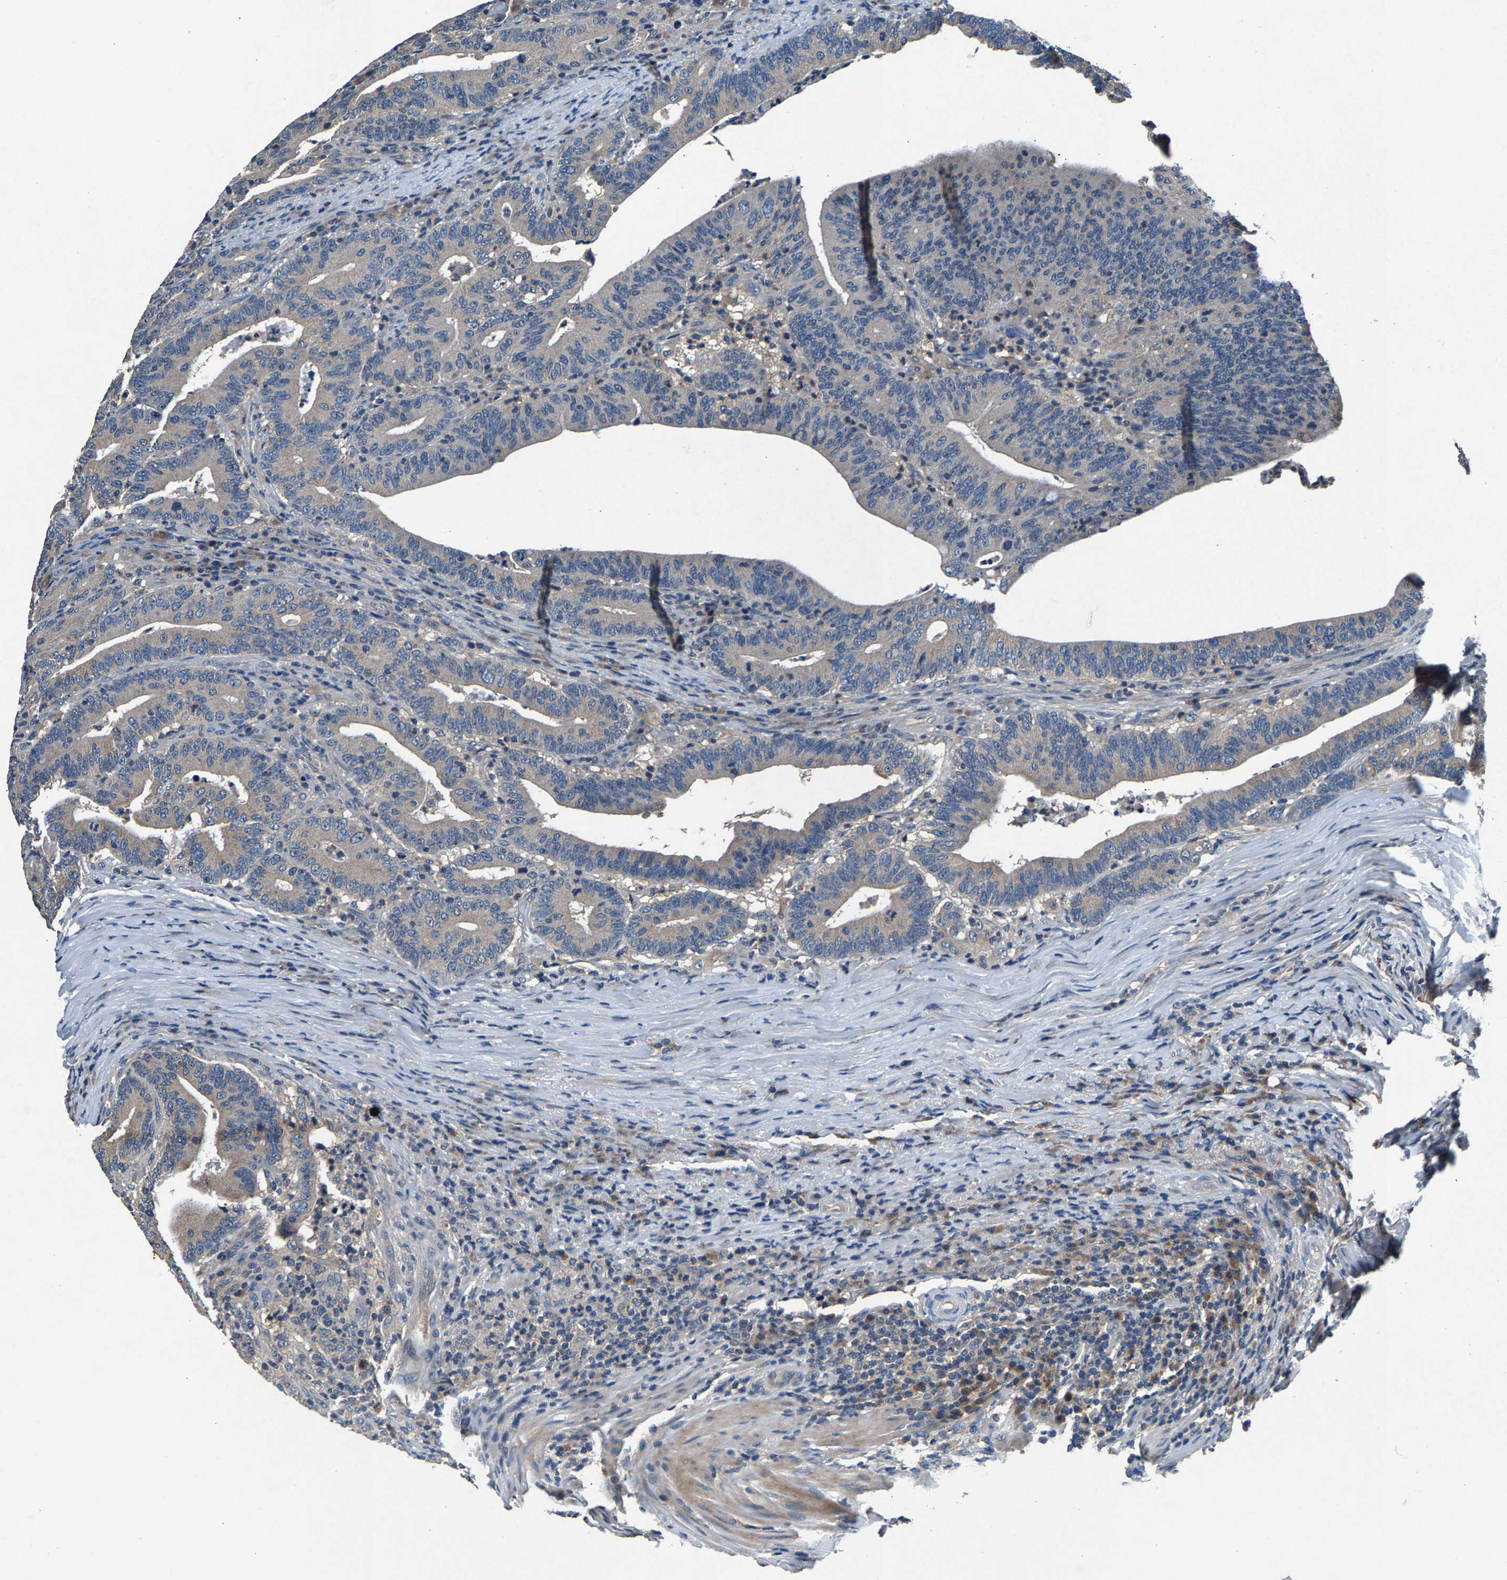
{"staining": {"intensity": "weak", "quantity": "25%-75%", "location": "cytoplasmic/membranous"}, "tissue": "colorectal cancer", "cell_type": "Tumor cells", "image_type": "cancer", "snomed": [{"axis": "morphology", "description": "Adenocarcinoma, NOS"}, {"axis": "topography", "description": "Colon"}], "caption": "Weak cytoplasmic/membranous protein staining is appreciated in about 25%-75% of tumor cells in colorectal adenocarcinoma.", "gene": "PRXL2C", "patient": {"sex": "female", "age": 66}}